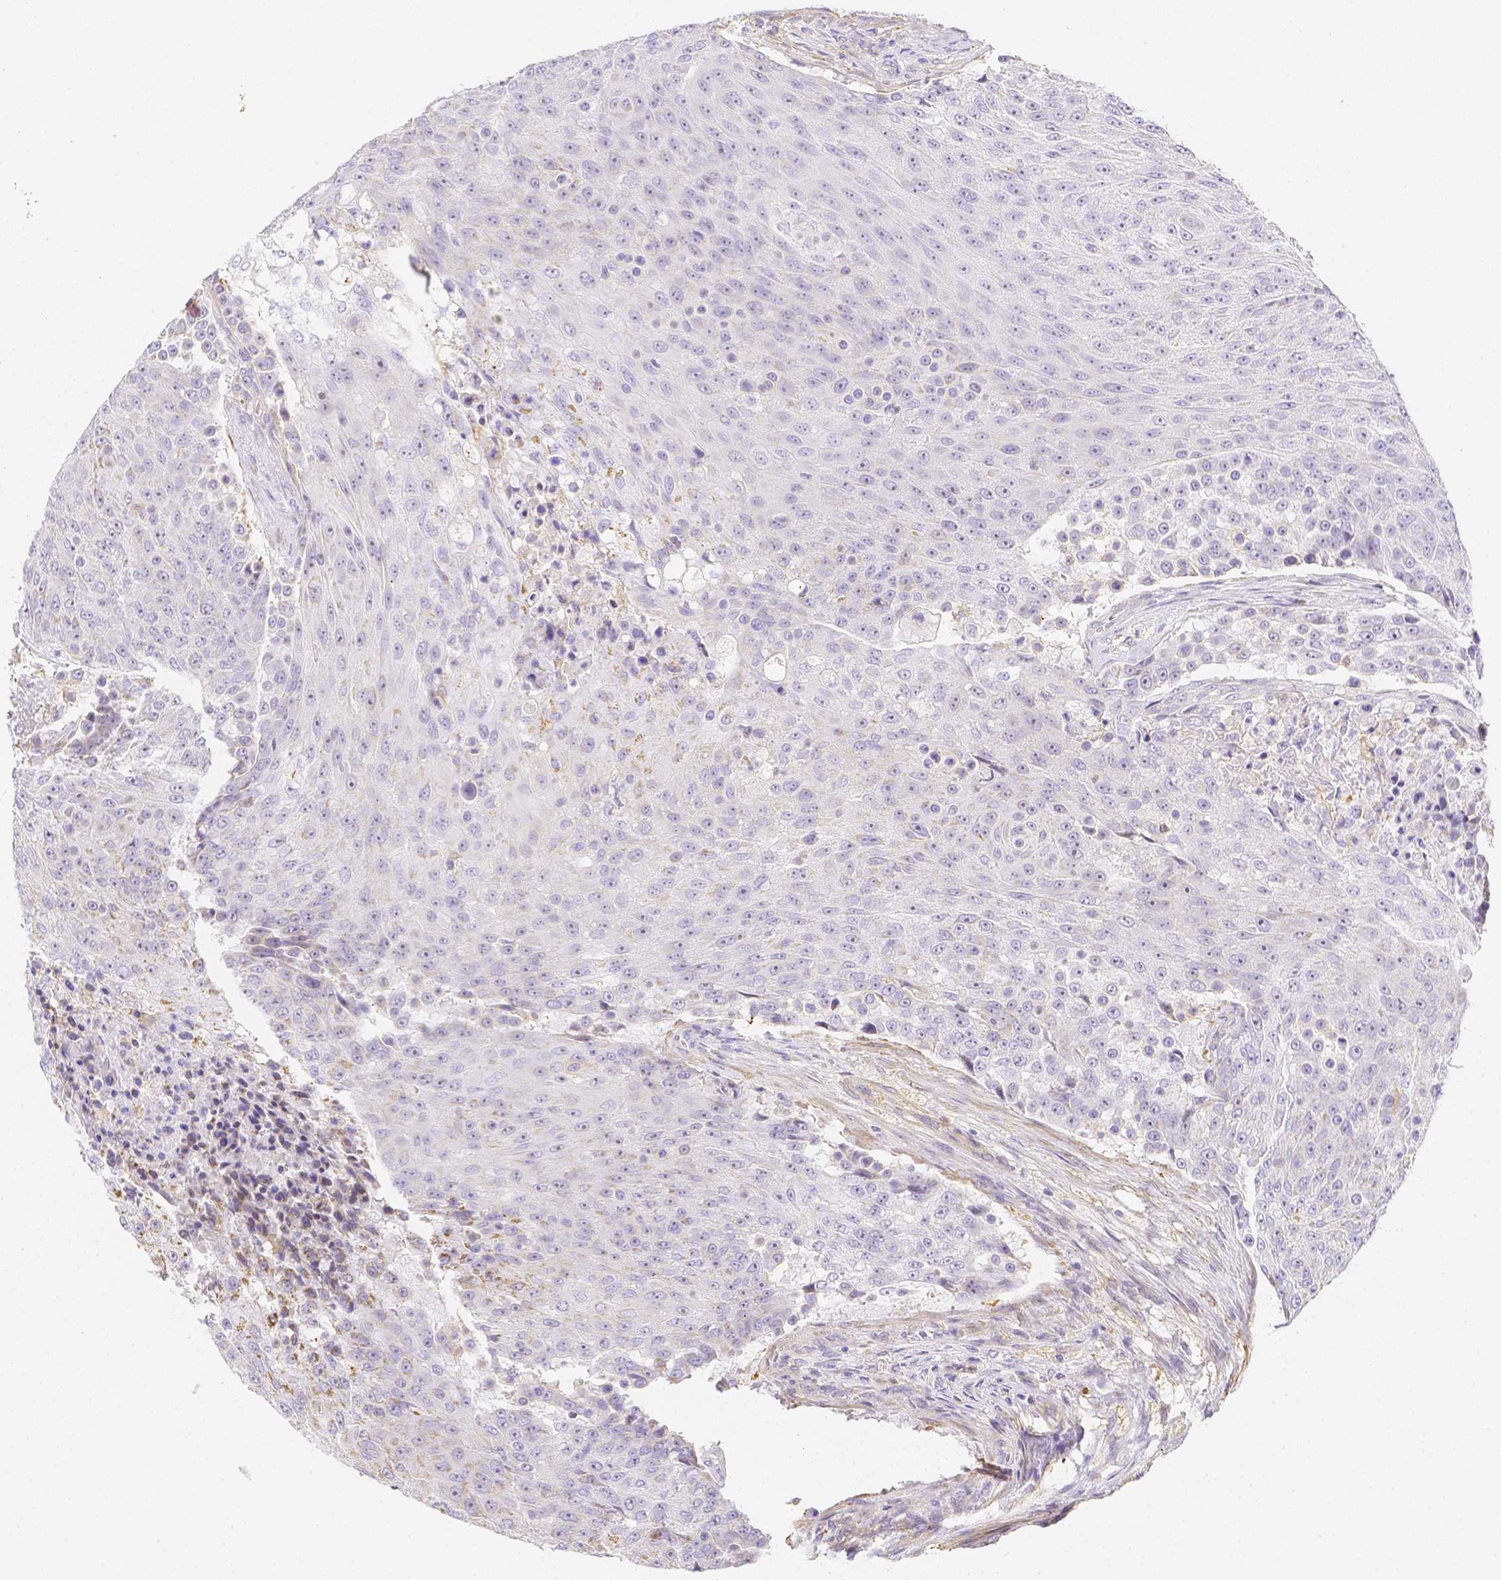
{"staining": {"intensity": "negative", "quantity": "none", "location": "none"}, "tissue": "urothelial cancer", "cell_type": "Tumor cells", "image_type": "cancer", "snomed": [{"axis": "morphology", "description": "Urothelial carcinoma, High grade"}, {"axis": "topography", "description": "Urinary bladder"}], "caption": "High-grade urothelial carcinoma stained for a protein using immunohistochemistry reveals no staining tumor cells.", "gene": "ASAH2", "patient": {"sex": "female", "age": 63}}